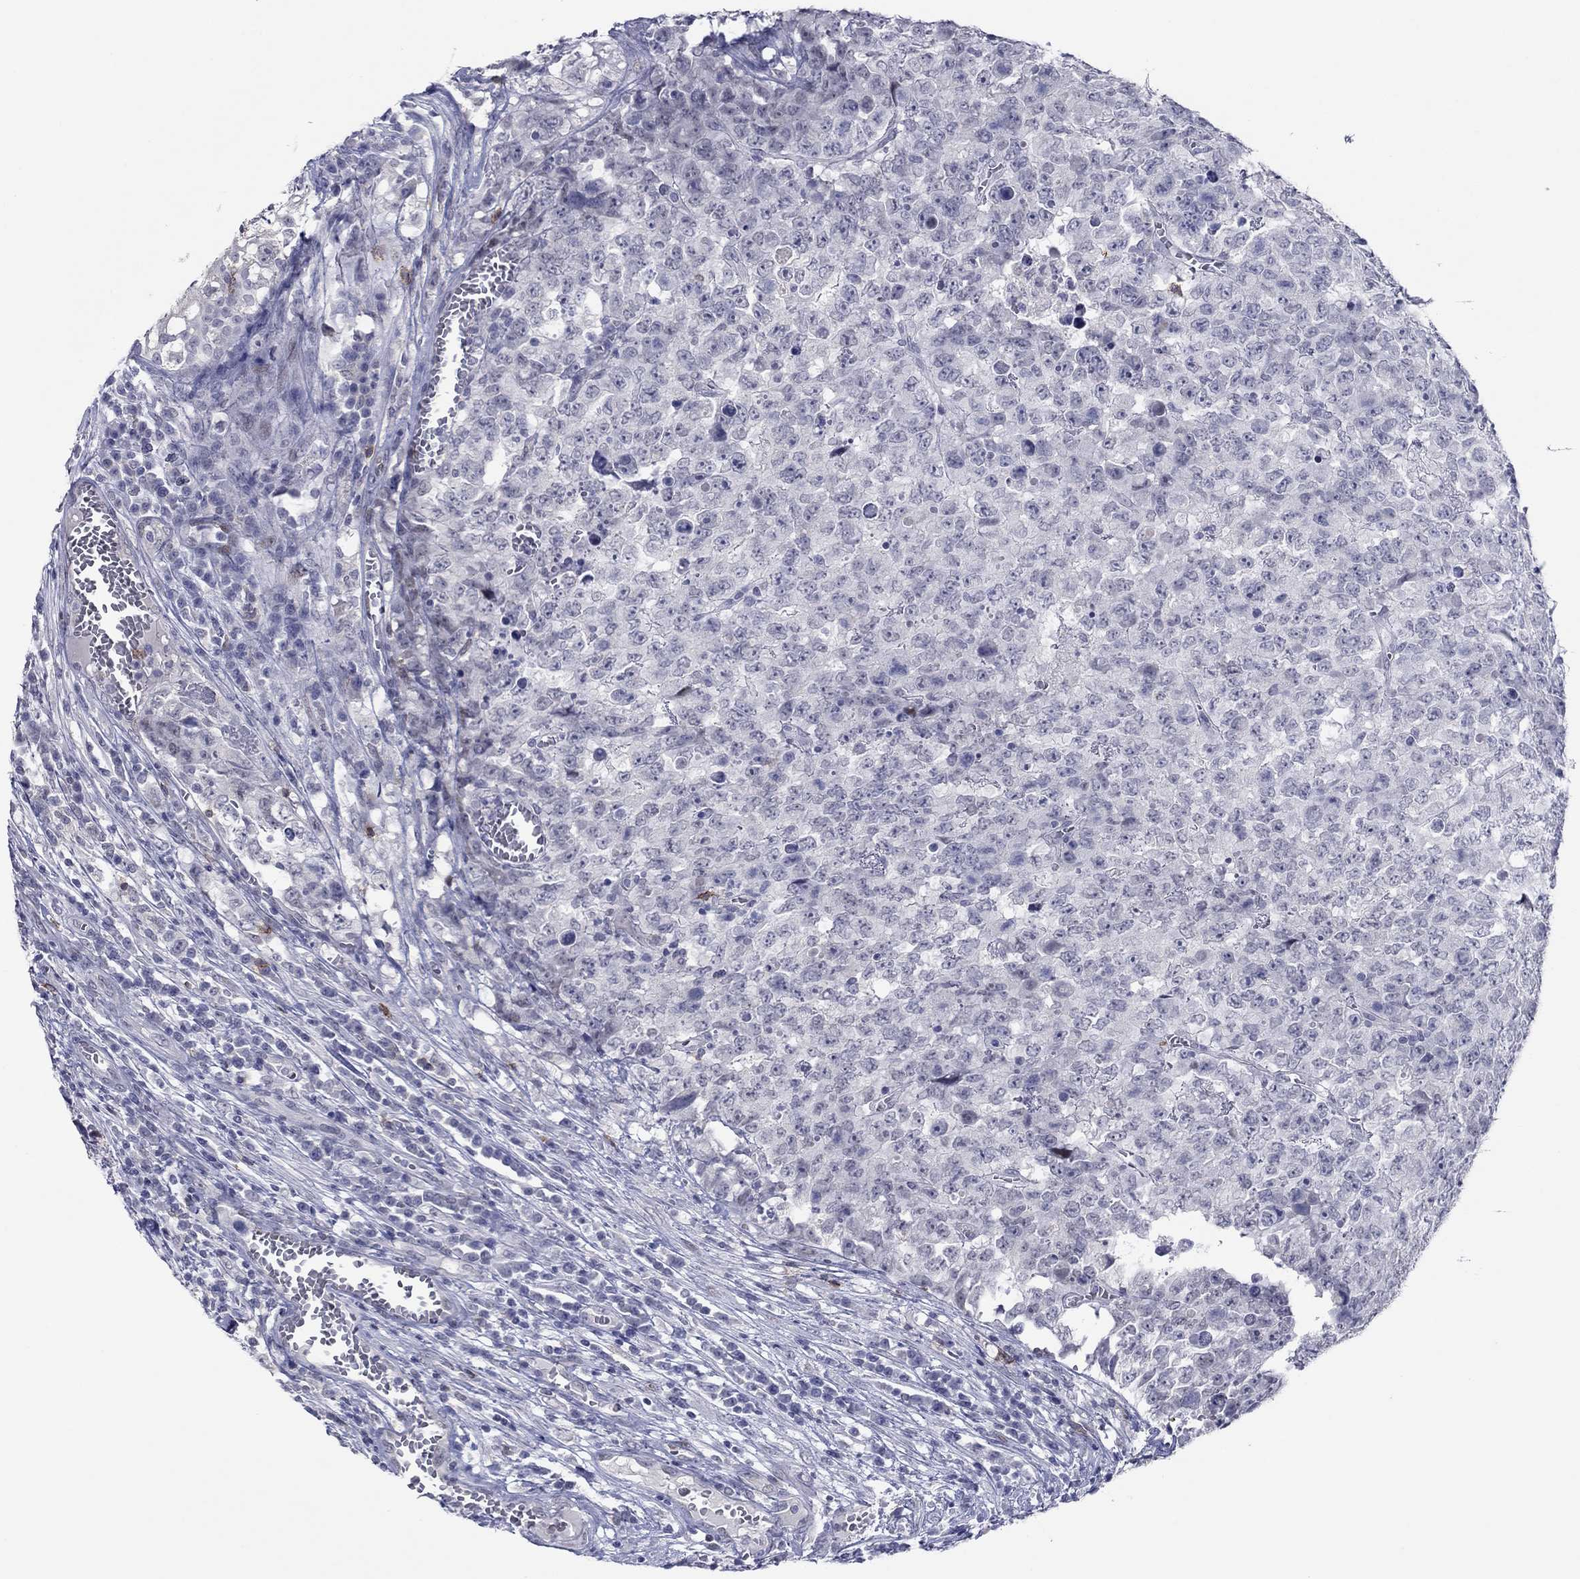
{"staining": {"intensity": "negative", "quantity": "none", "location": "none"}, "tissue": "testis cancer", "cell_type": "Tumor cells", "image_type": "cancer", "snomed": [{"axis": "morphology", "description": "Carcinoma, Embryonal, NOS"}, {"axis": "topography", "description": "Testis"}], "caption": "IHC of human testis embryonal carcinoma demonstrates no expression in tumor cells.", "gene": "ITGAE", "patient": {"sex": "male", "age": 23}}